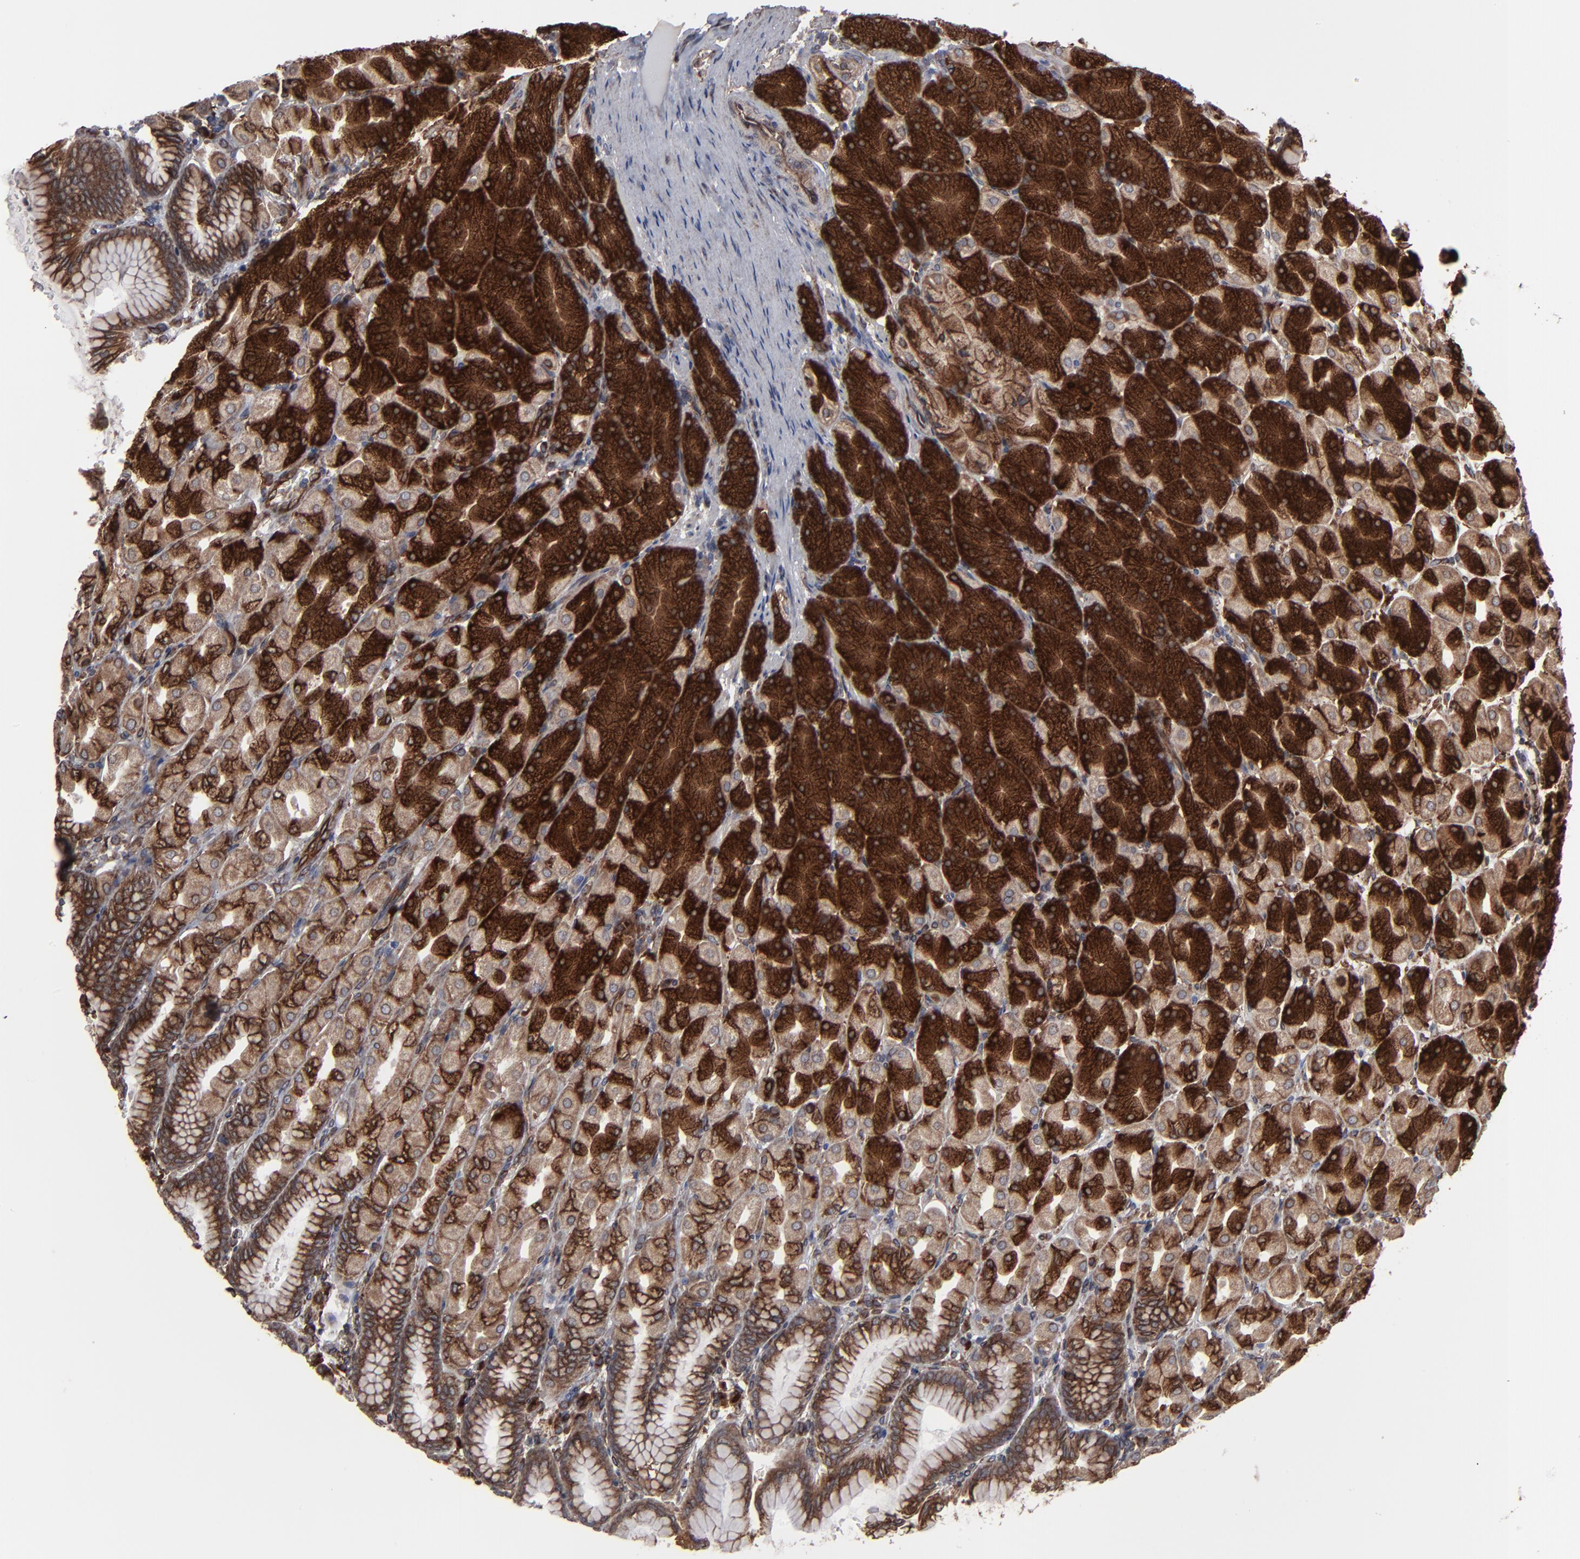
{"staining": {"intensity": "strong", "quantity": "25%-75%", "location": "cytoplasmic/membranous"}, "tissue": "stomach", "cell_type": "Glandular cells", "image_type": "normal", "snomed": [{"axis": "morphology", "description": "Normal tissue, NOS"}, {"axis": "topography", "description": "Stomach, upper"}], "caption": "IHC image of benign human stomach stained for a protein (brown), which reveals high levels of strong cytoplasmic/membranous staining in about 25%-75% of glandular cells.", "gene": "CNIH1", "patient": {"sex": "female", "age": 56}}